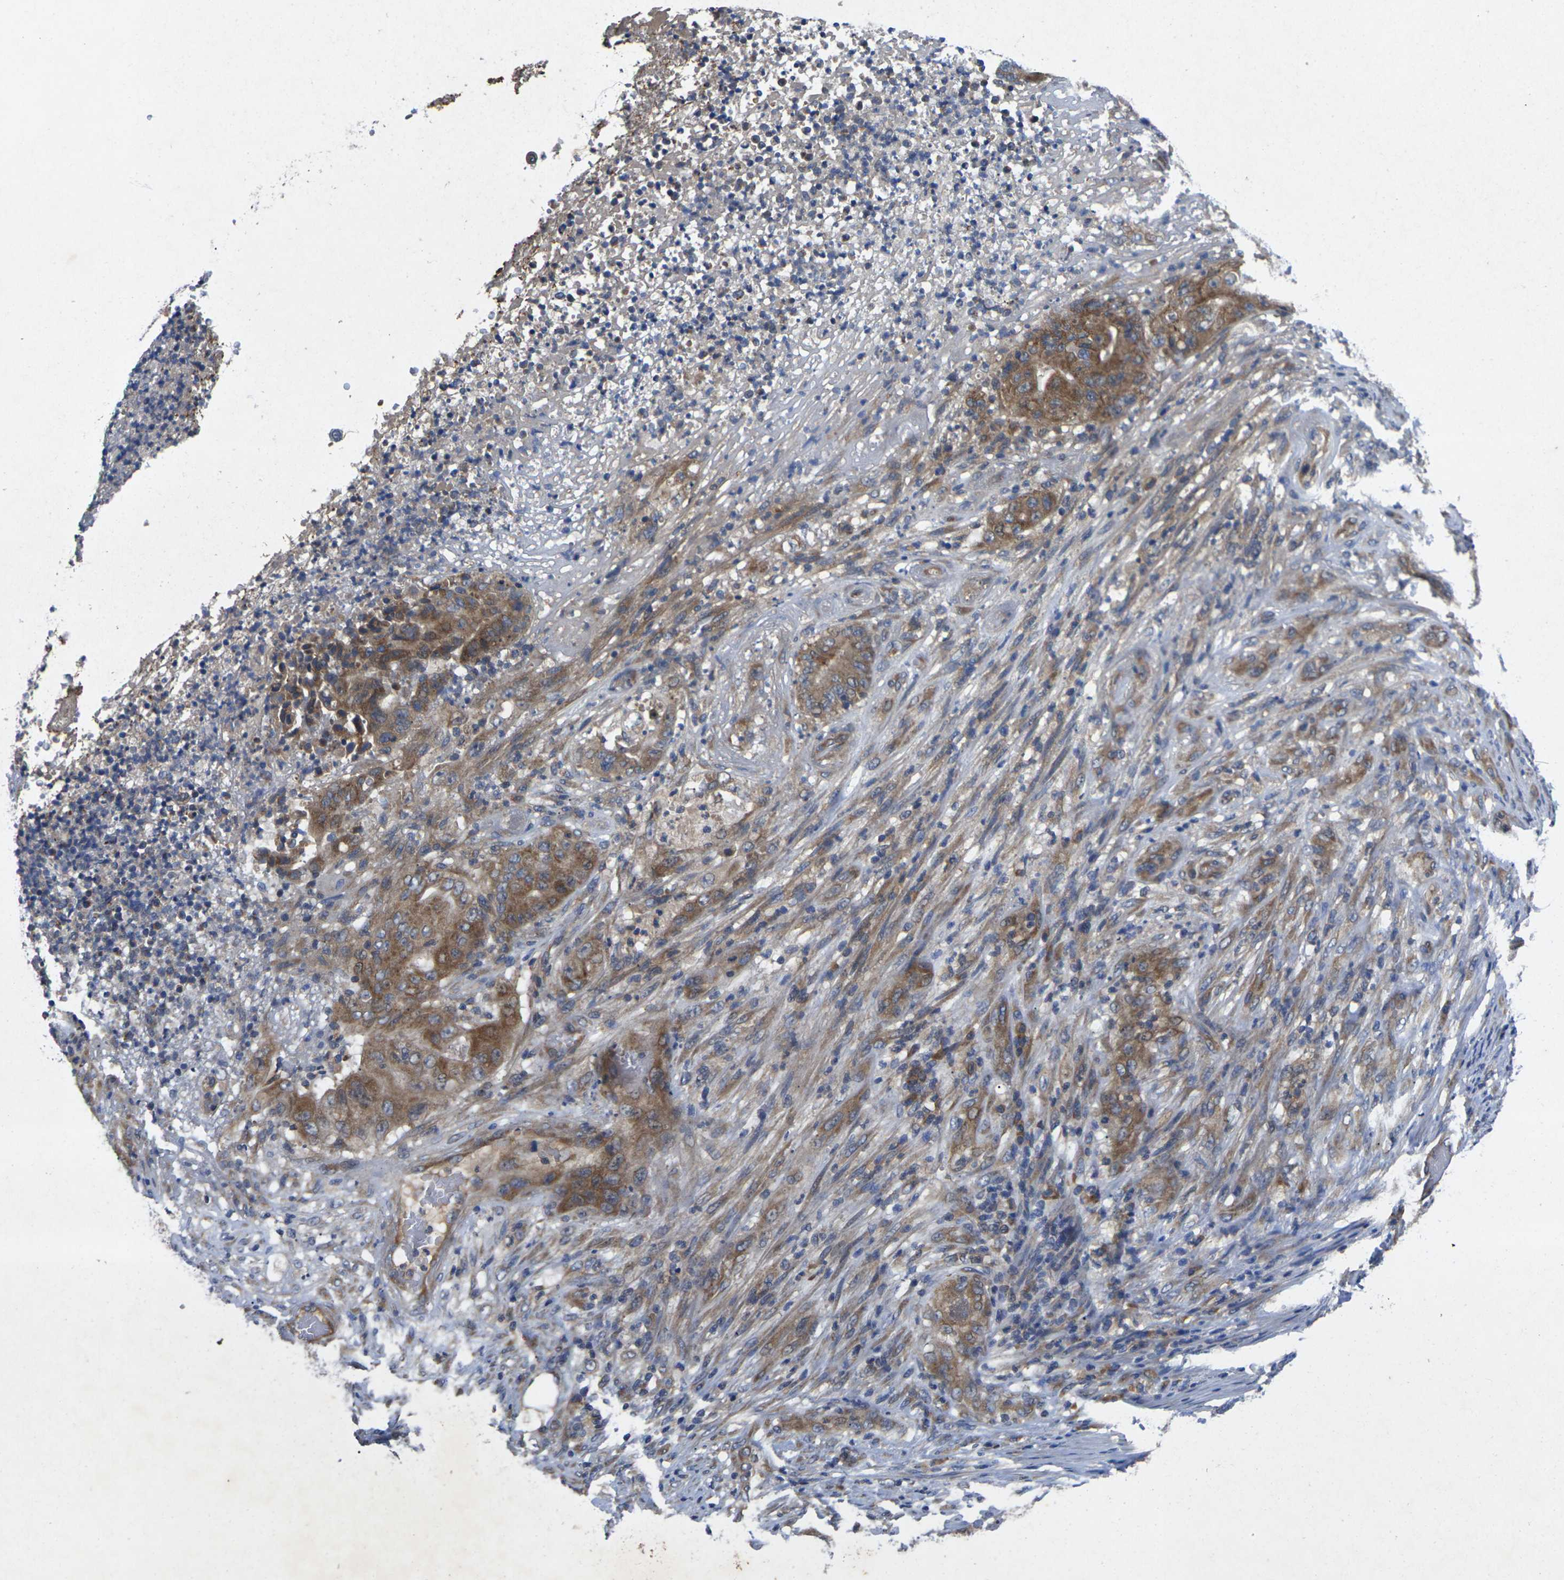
{"staining": {"intensity": "moderate", "quantity": "25%-75%", "location": "cytoplasmic/membranous"}, "tissue": "stomach cancer", "cell_type": "Tumor cells", "image_type": "cancer", "snomed": [{"axis": "morphology", "description": "Adenocarcinoma, NOS"}, {"axis": "topography", "description": "Stomach"}], "caption": "DAB (3,3'-diaminobenzidine) immunohistochemical staining of human stomach cancer exhibits moderate cytoplasmic/membranous protein expression in about 25%-75% of tumor cells. (brown staining indicates protein expression, while blue staining denotes nuclei).", "gene": "KIF1B", "patient": {"sex": "female", "age": 73}}